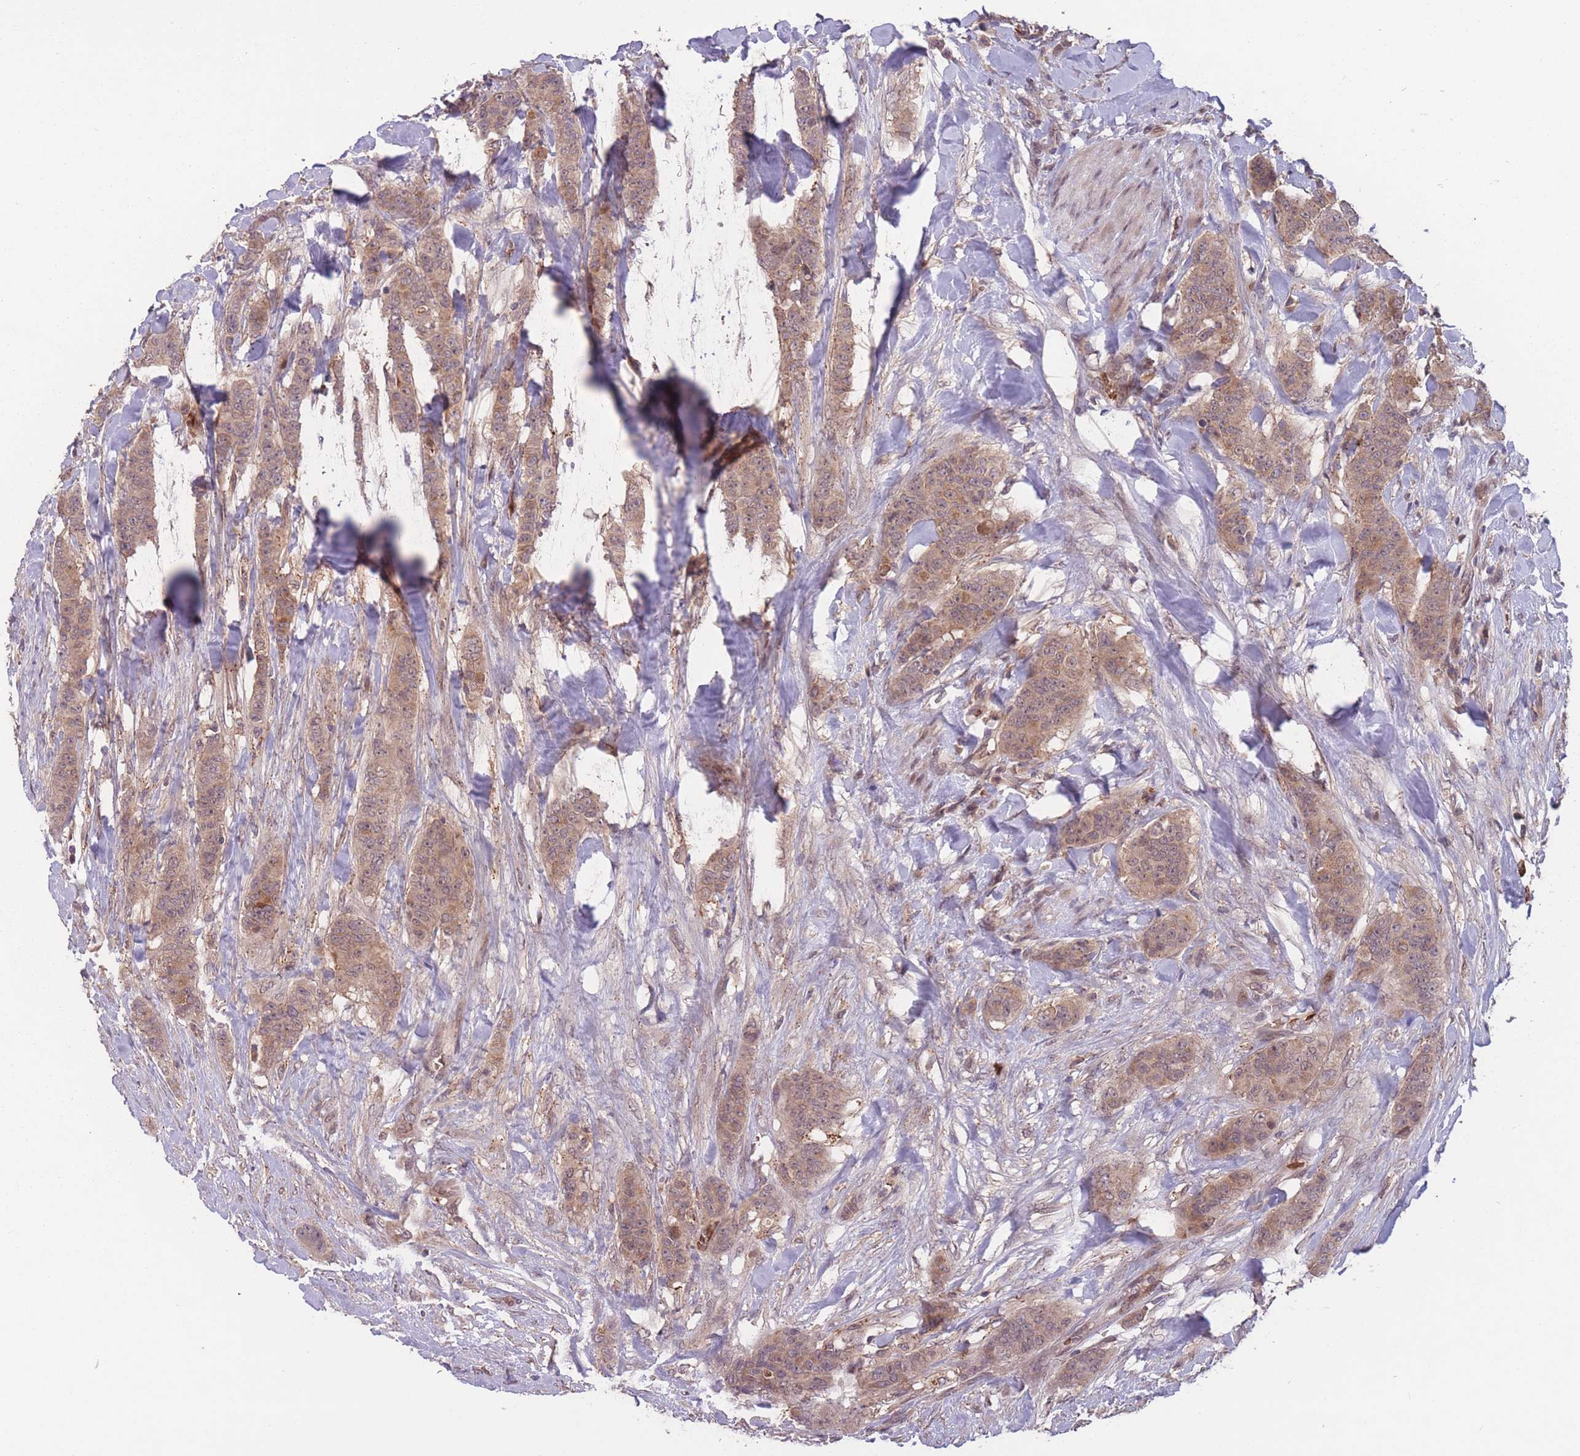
{"staining": {"intensity": "weak", "quantity": "25%-75%", "location": "cytoplasmic/membranous,nuclear"}, "tissue": "breast cancer", "cell_type": "Tumor cells", "image_type": "cancer", "snomed": [{"axis": "morphology", "description": "Duct carcinoma"}, {"axis": "topography", "description": "Breast"}], "caption": "DAB immunohistochemical staining of human breast intraductal carcinoma reveals weak cytoplasmic/membranous and nuclear protein positivity in approximately 25%-75% of tumor cells.", "gene": "SECTM1", "patient": {"sex": "female", "age": 40}}